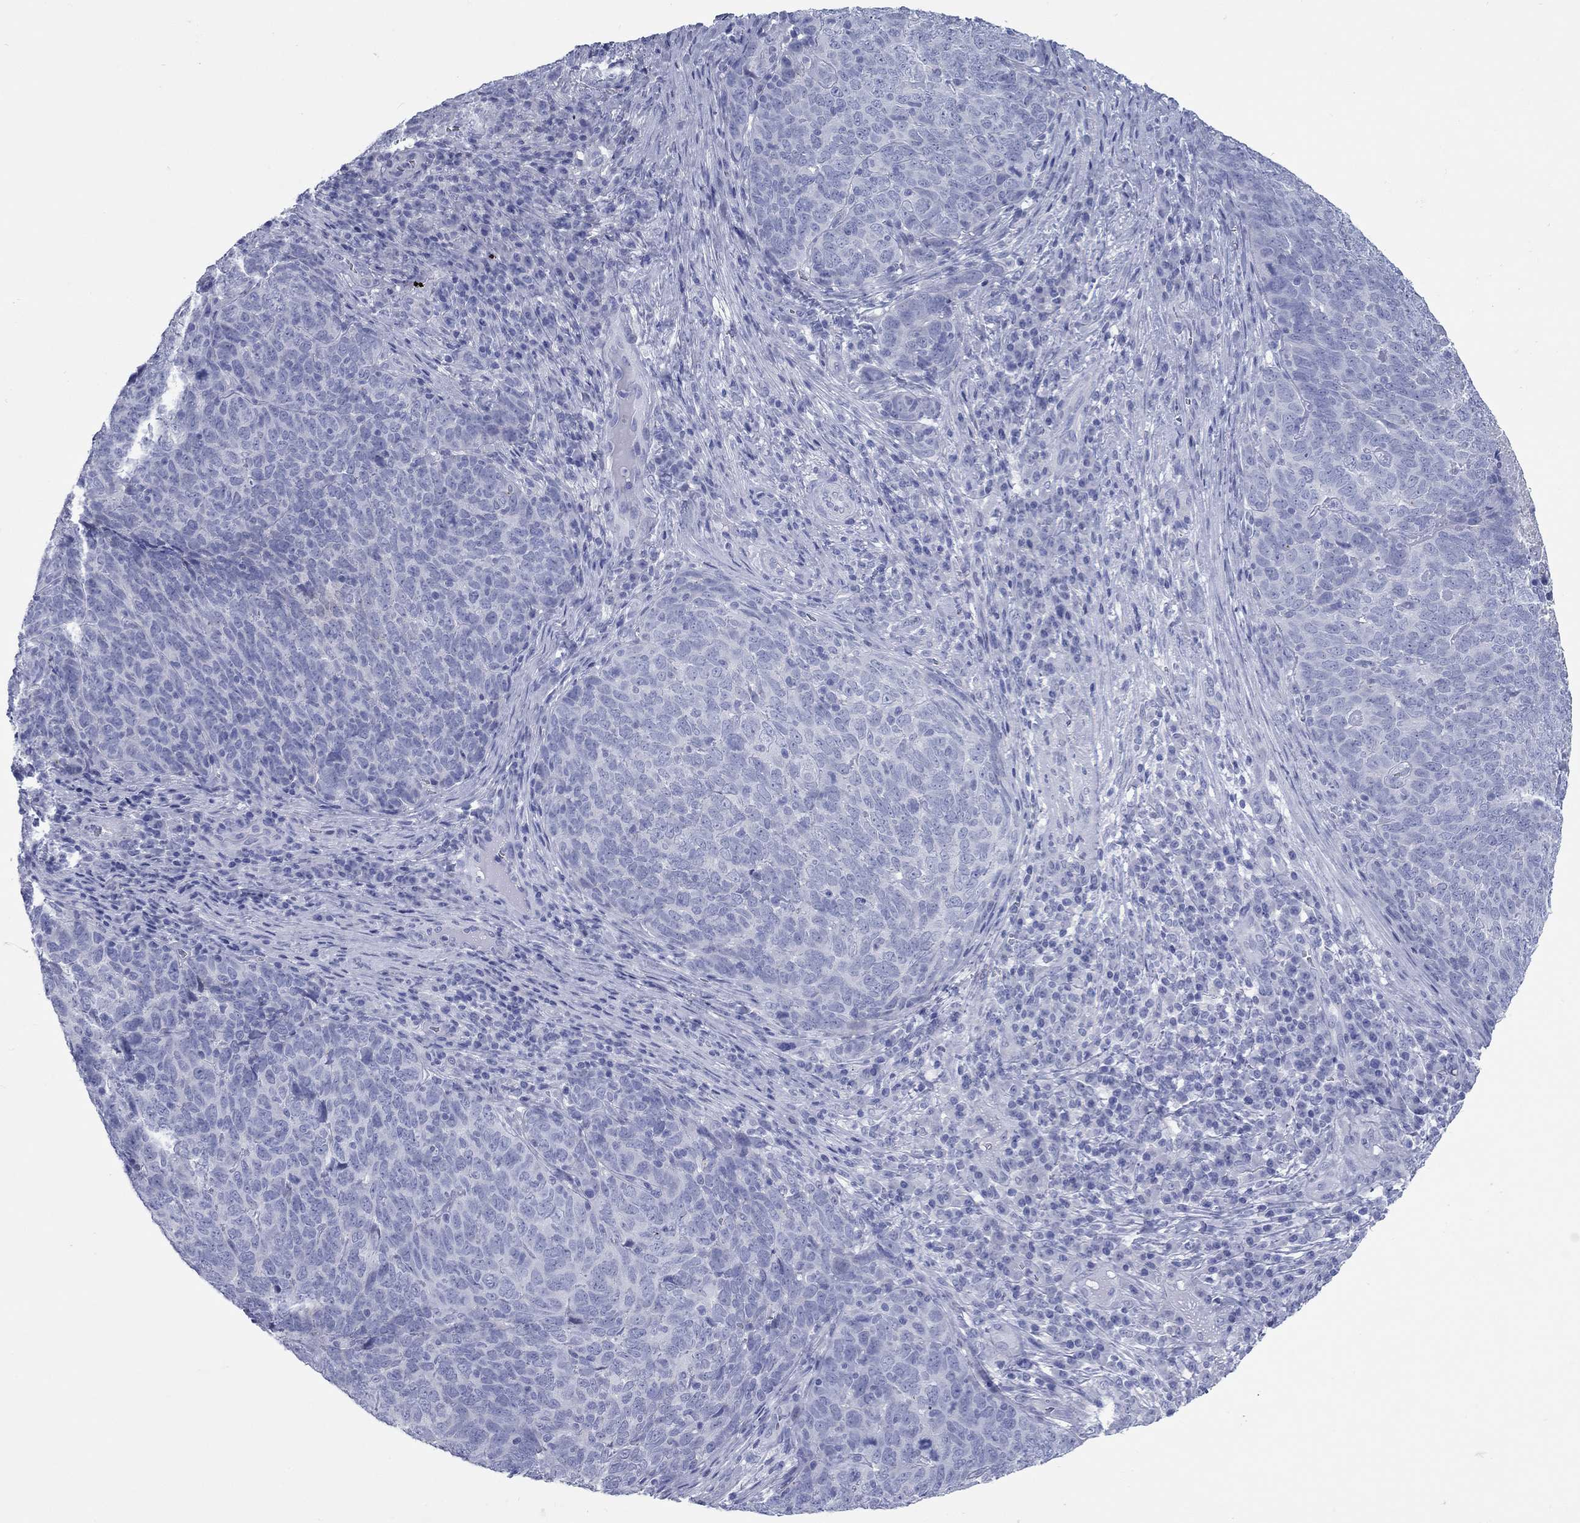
{"staining": {"intensity": "negative", "quantity": "none", "location": "none"}, "tissue": "skin cancer", "cell_type": "Tumor cells", "image_type": "cancer", "snomed": [{"axis": "morphology", "description": "Squamous cell carcinoma, NOS"}, {"axis": "topography", "description": "Skin"}, {"axis": "topography", "description": "Anal"}], "caption": "Immunohistochemistry (IHC) photomicrograph of neoplastic tissue: human skin squamous cell carcinoma stained with DAB (3,3'-diaminobenzidine) reveals no significant protein expression in tumor cells.", "gene": "CCNA1", "patient": {"sex": "female", "age": 51}}